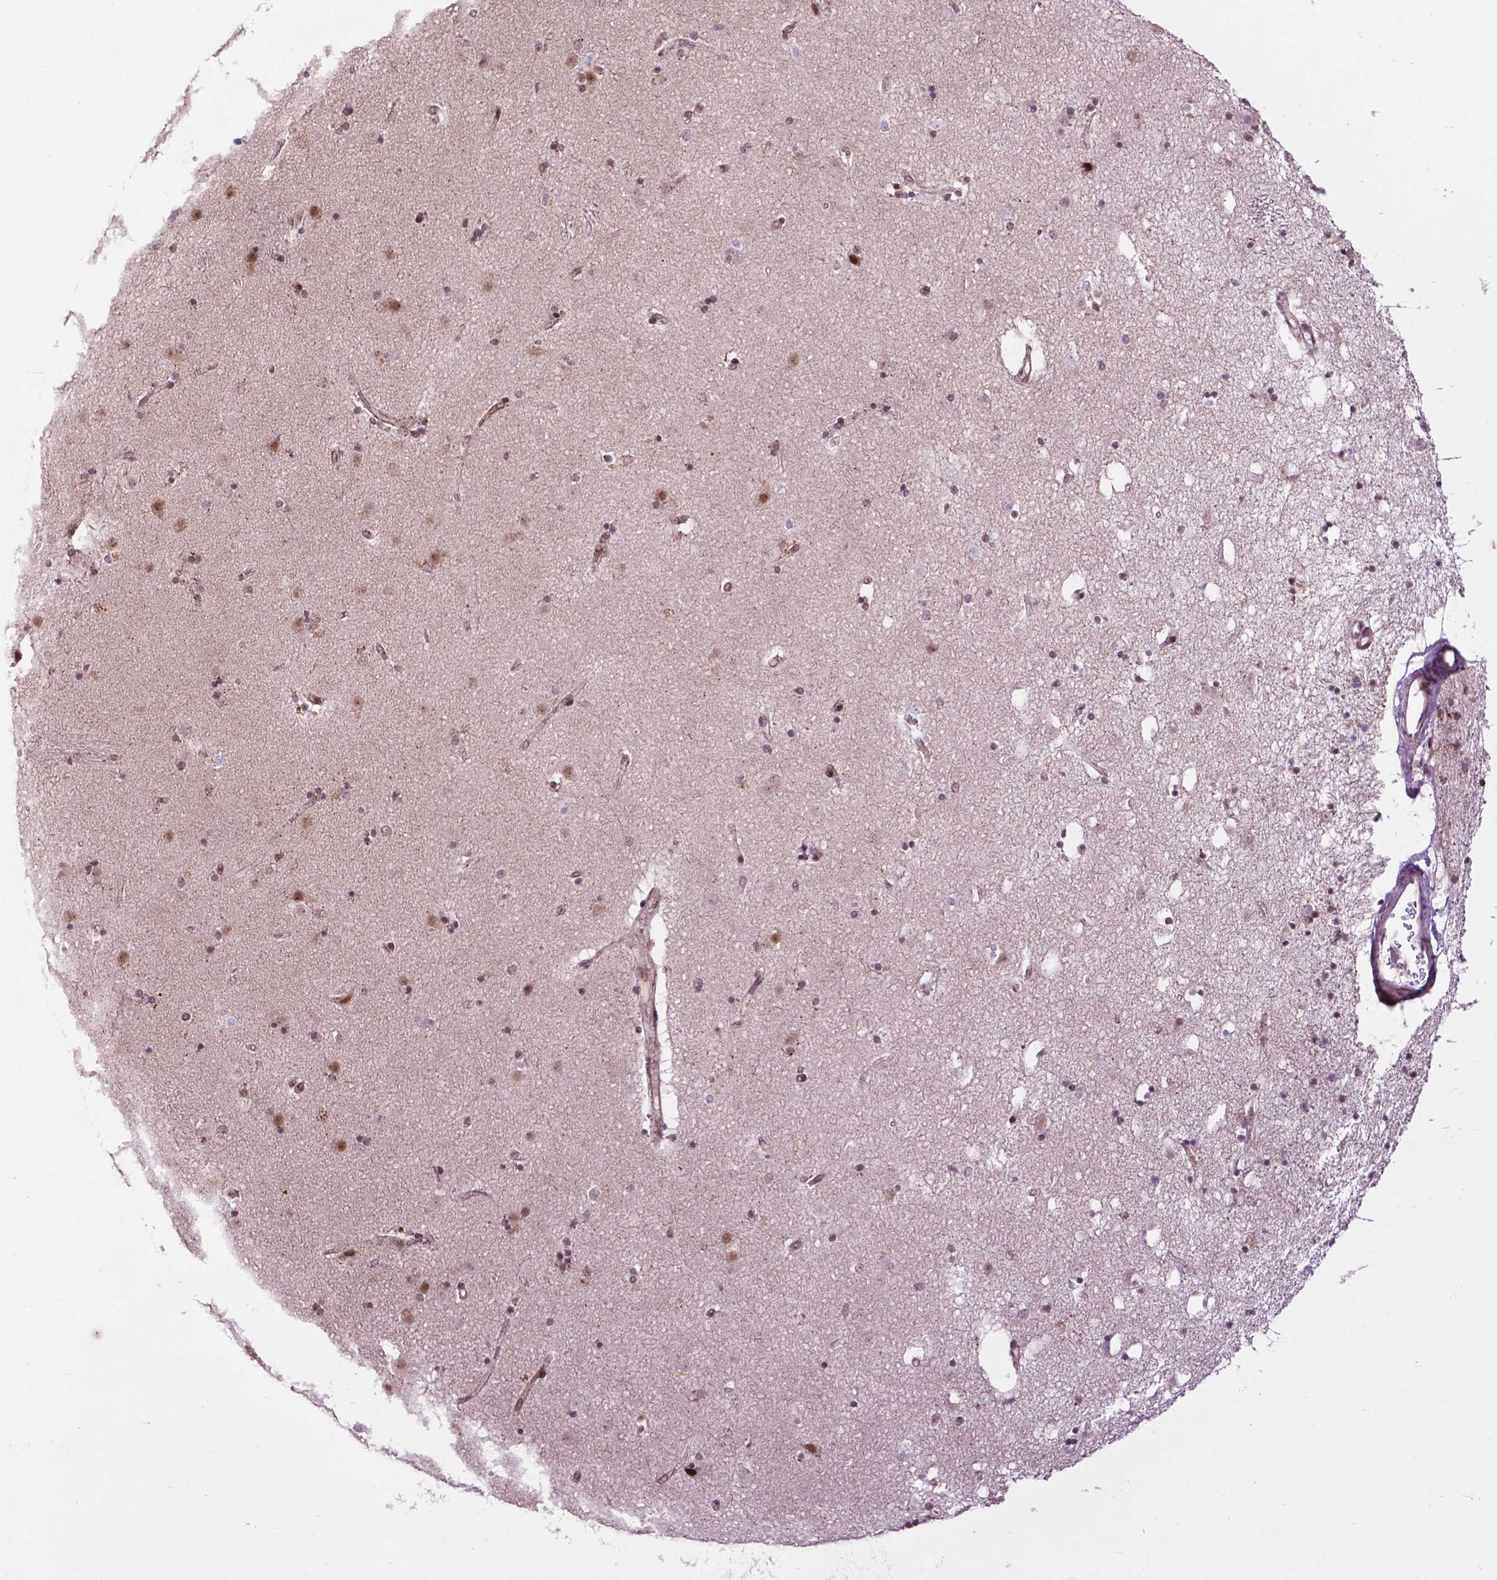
{"staining": {"intensity": "weak", "quantity": "<25%", "location": "nuclear"}, "tissue": "caudate", "cell_type": "Glial cells", "image_type": "normal", "snomed": [{"axis": "morphology", "description": "Normal tissue, NOS"}, {"axis": "topography", "description": "Lateral ventricle wall"}], "caption": "The image shows no staining of glial cells in benign caudate.", "gene": "EAF1", "patient": {"sex": "female", "age": 71}}